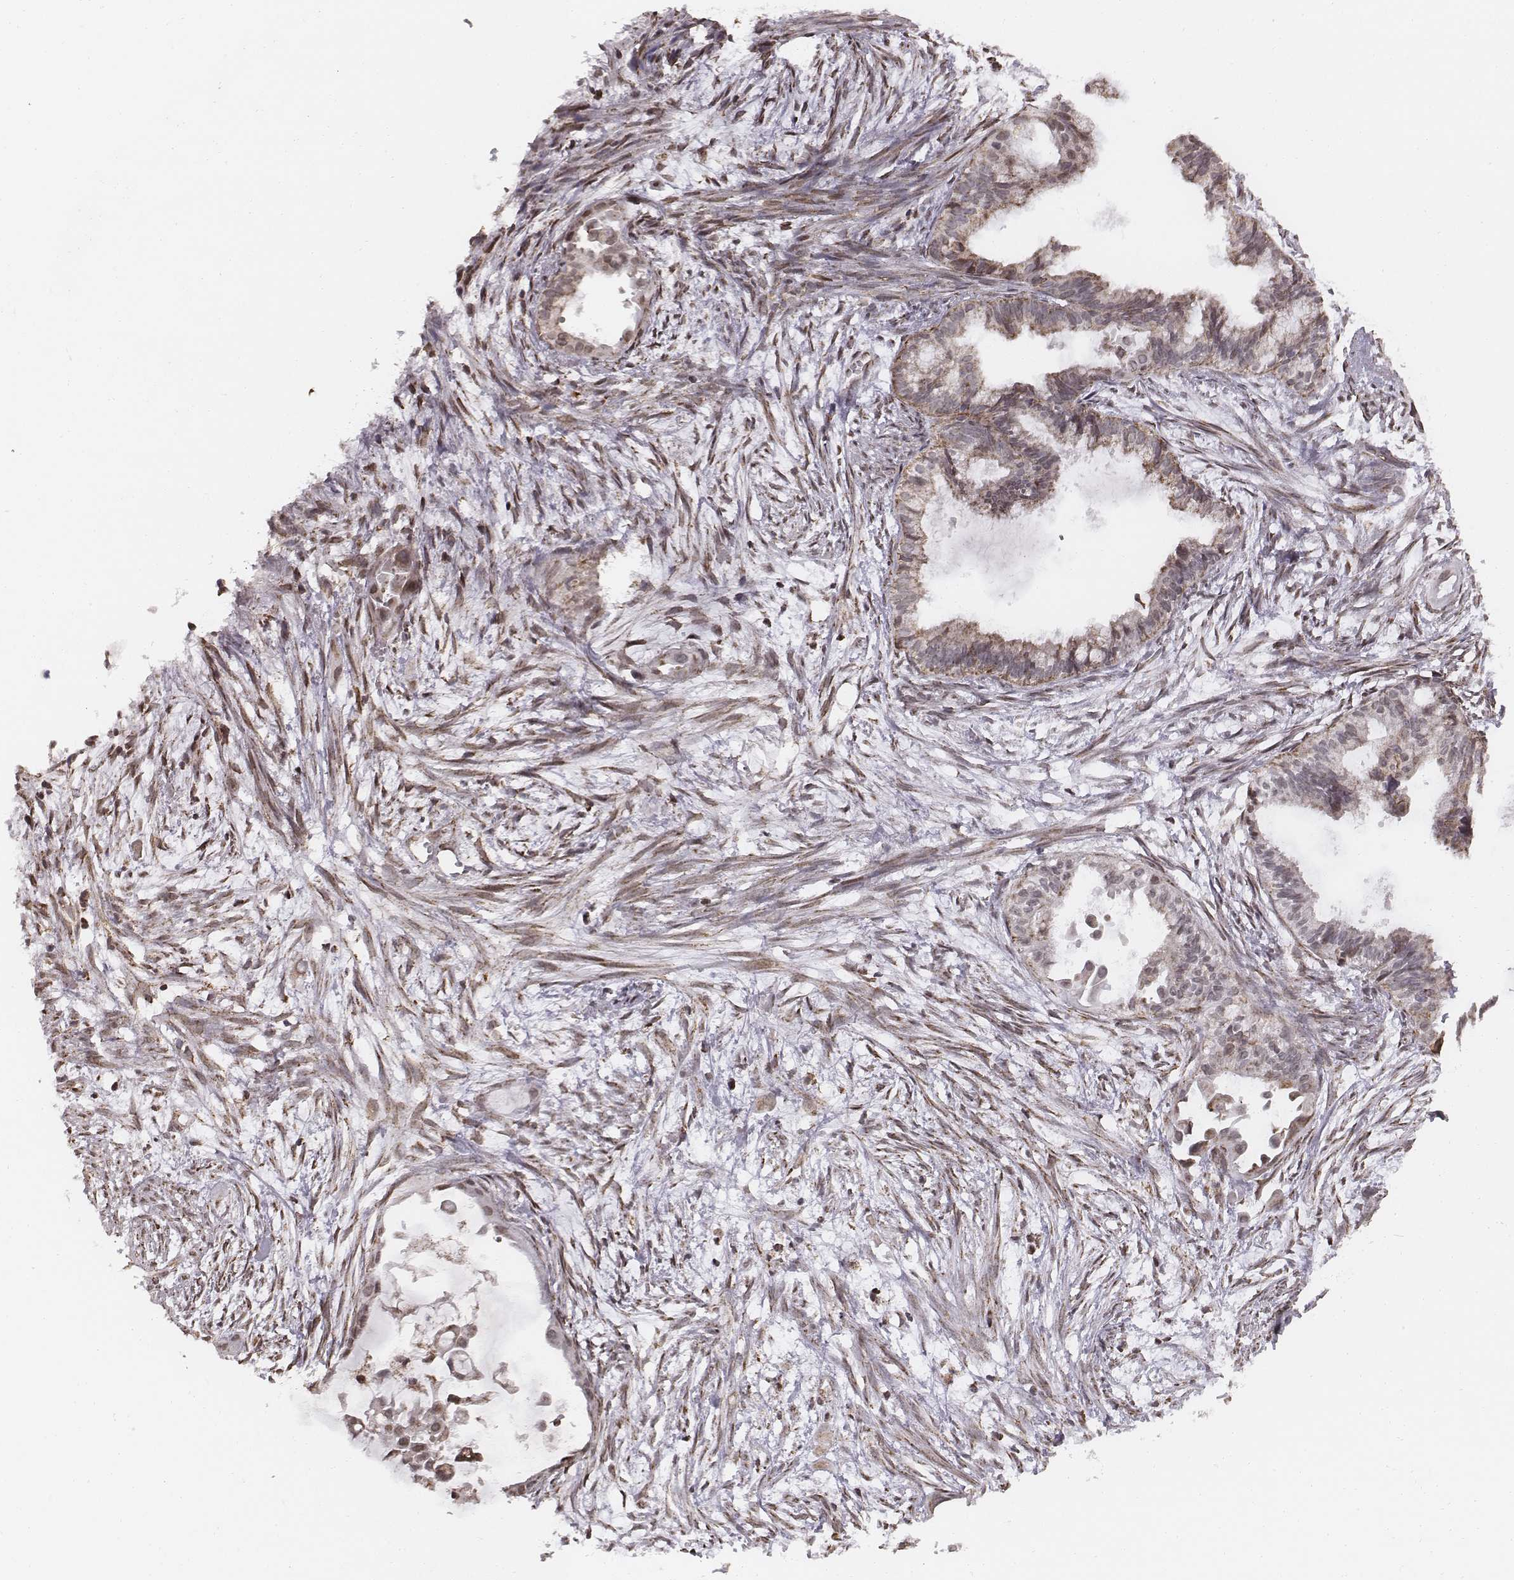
{"staining": {"intensity": "weak", "quantity": "25%-75%", "location": "cytoplasmic/membranous"}, "tissue": "endometrial cancer", "cell_type": "Tumor cells", "image_type": "cancer", "snomed": [{"axis": "morphology", "description": "Adenocarcinoma, NOS"}, {"axis": "topography", "description": "Endometrium"}], "caption": "Immunohistochemistry staining of endometrial cancer (adenocarcinoma), which shows low levels of weak cytoplasmic/membranous expression in approximately 25%-75% of tumor cells indicating weak cytoplasmic/membranous protein staining. The staining was performed using DAB (3,3'-diaminobenzidine) (brown) for protein detection and nuclei were counterstained in hematoxylin (blue).", "gene": "ACOT2", "patient": {"sex": "female", "age": 86}}